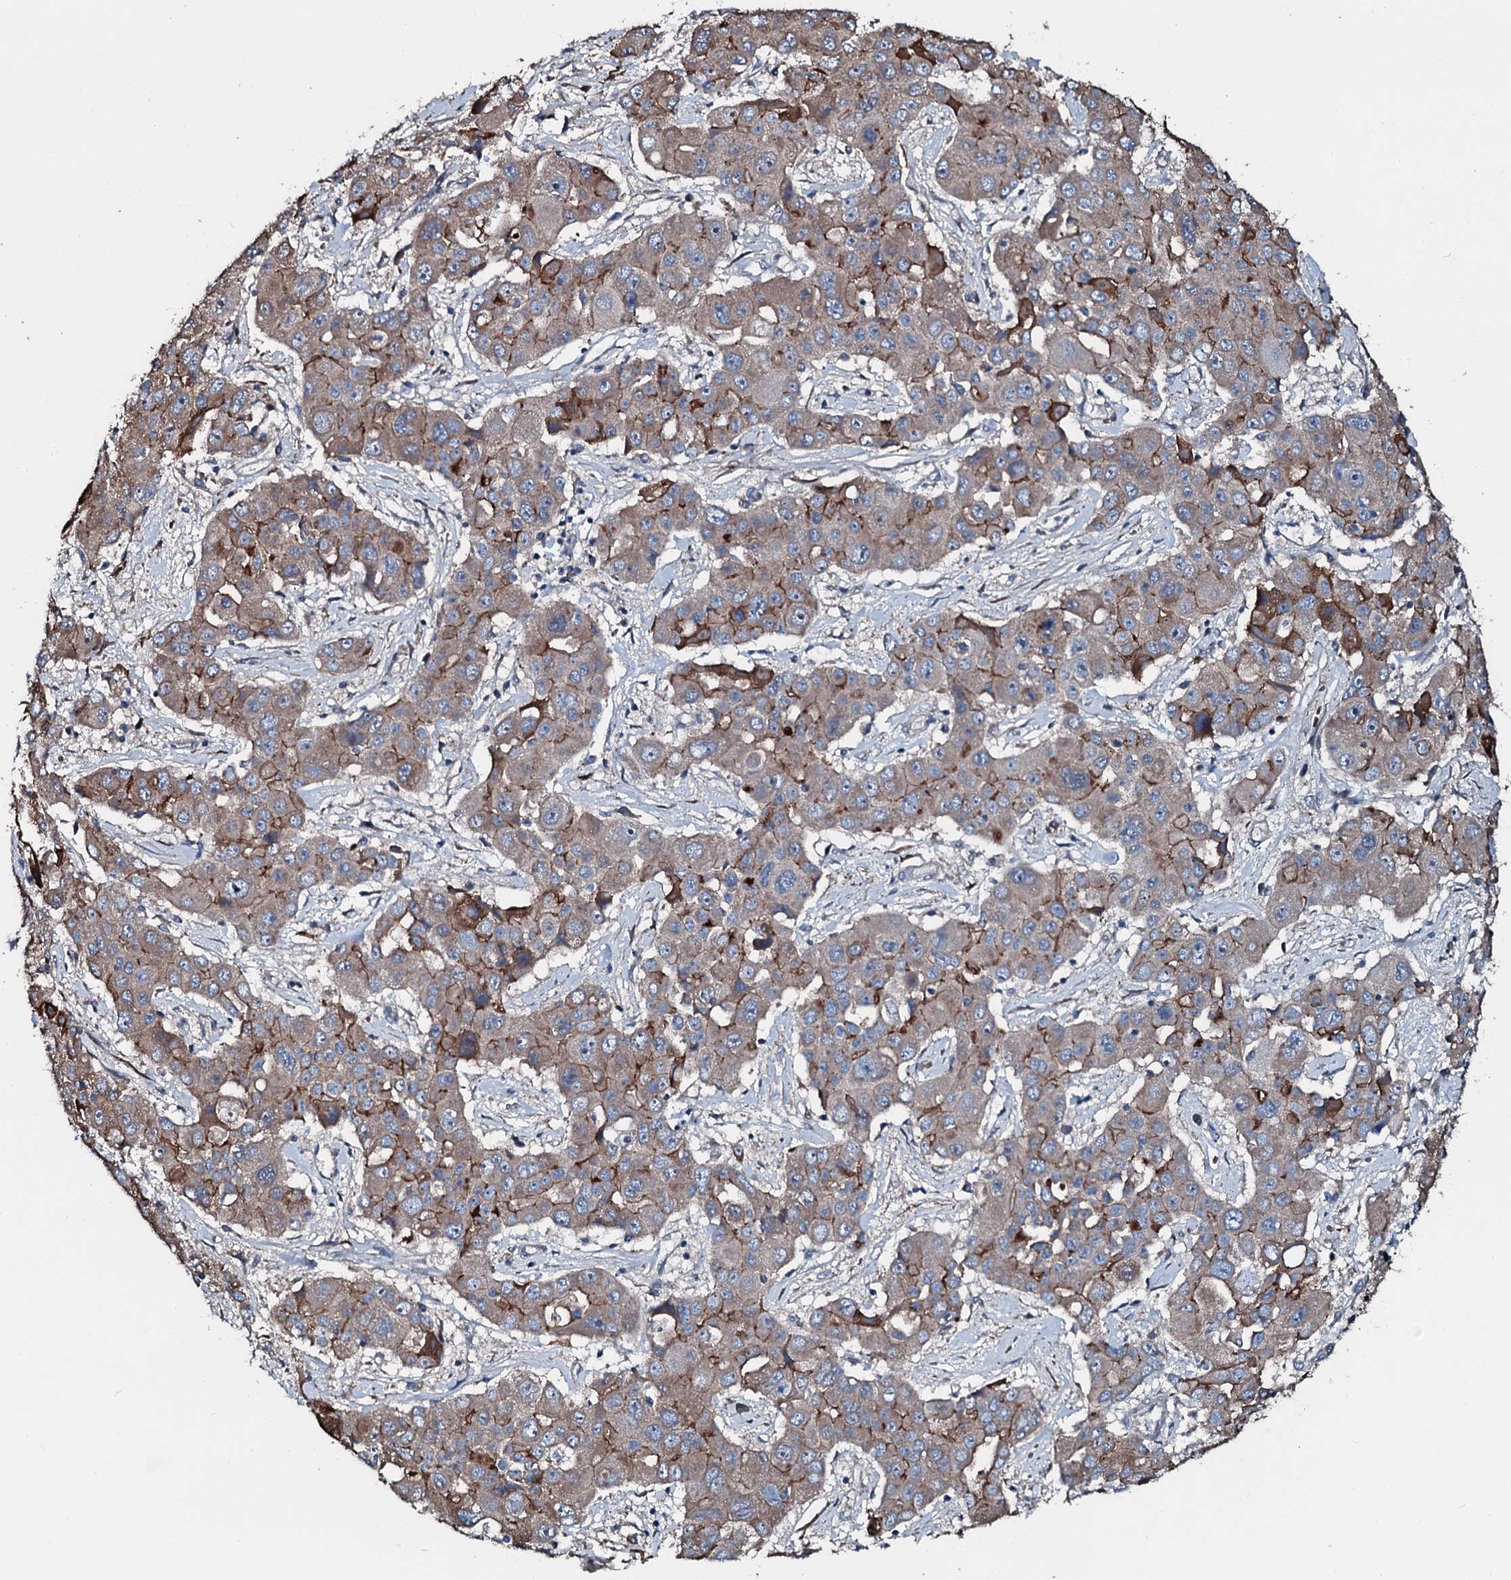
{"staining": {"intensity": "moderate", "quantity": "25%-75%", "location": "cytoplasmic/membranous"}, "tissue": "liver cancer", "cell_type": "Tumor cells", "image_type": "cancer", "snomed": [{"axis": "morphology", "description": "Cholangiocarcinoma"}, {"axis": "topography", "description": "Liver"}], "caption": "Immunohistochemistry (IHC) histopathology image of cholangiocarcinoma (liver) stained for a protein (brown), which reveals medium levels of moderate cytoplasmic/membranous staining in approximately 25%-75% of tumor cells.", "gene": "AARS1", "patient": {"sex": "male", "age": 67}}